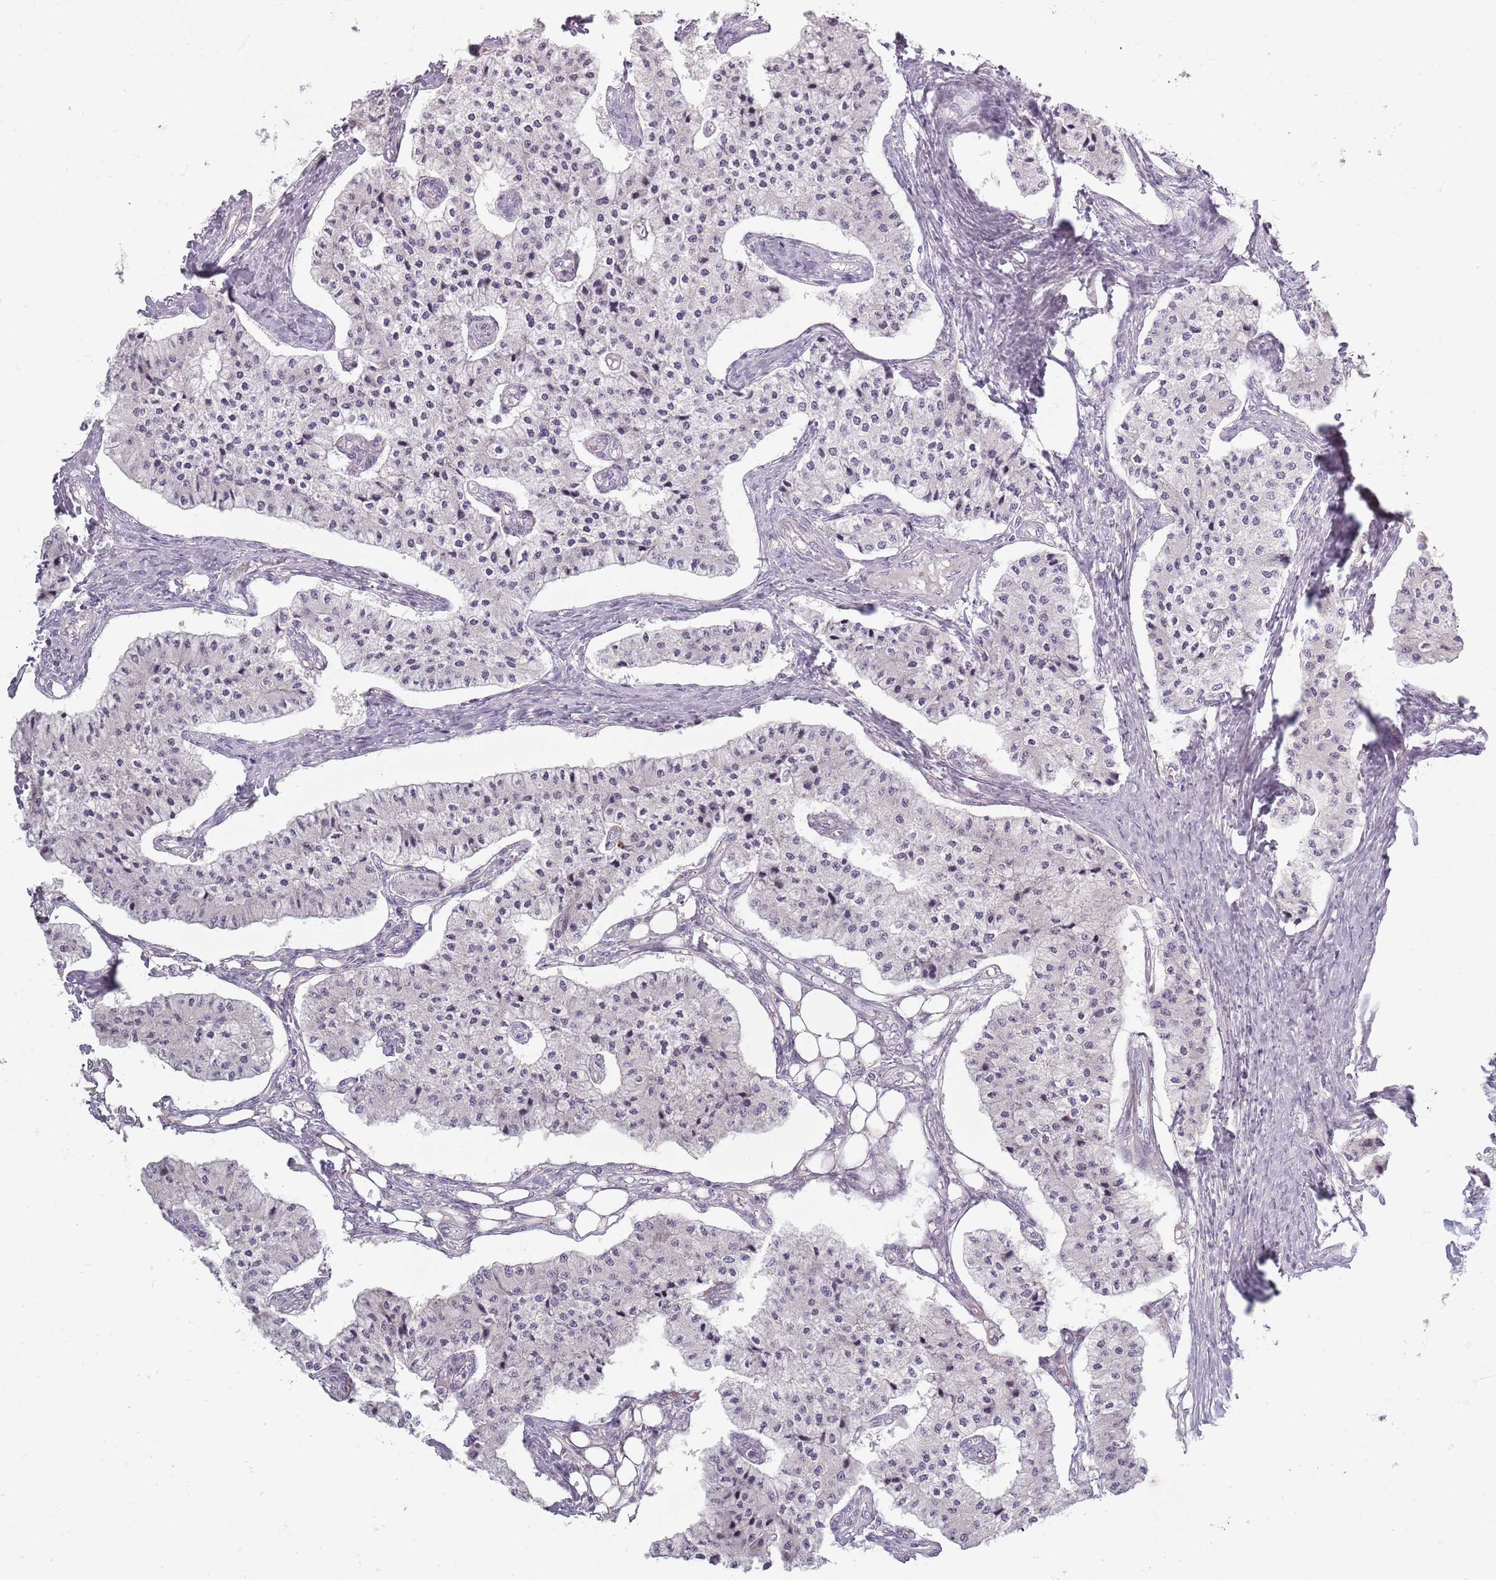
{"staining": {"intensity": "negative", "quantity": "none", "location": "none"}, "tissue": "carcinoid", "cell_type": "Tumor cells", "image_type": "cancer", "snomed": [{"axis": "morphology", "description": "Carcinoid, malignant, NOS"}, {"axis": "topography", "description": "Colon"}], "caption": "Human malignant carcinoid stained for a protein using IHC demonstrates no positivity in tumor cells.", "gene": "SYNGR3", "patient": {"sex": "female", "age": 52}}